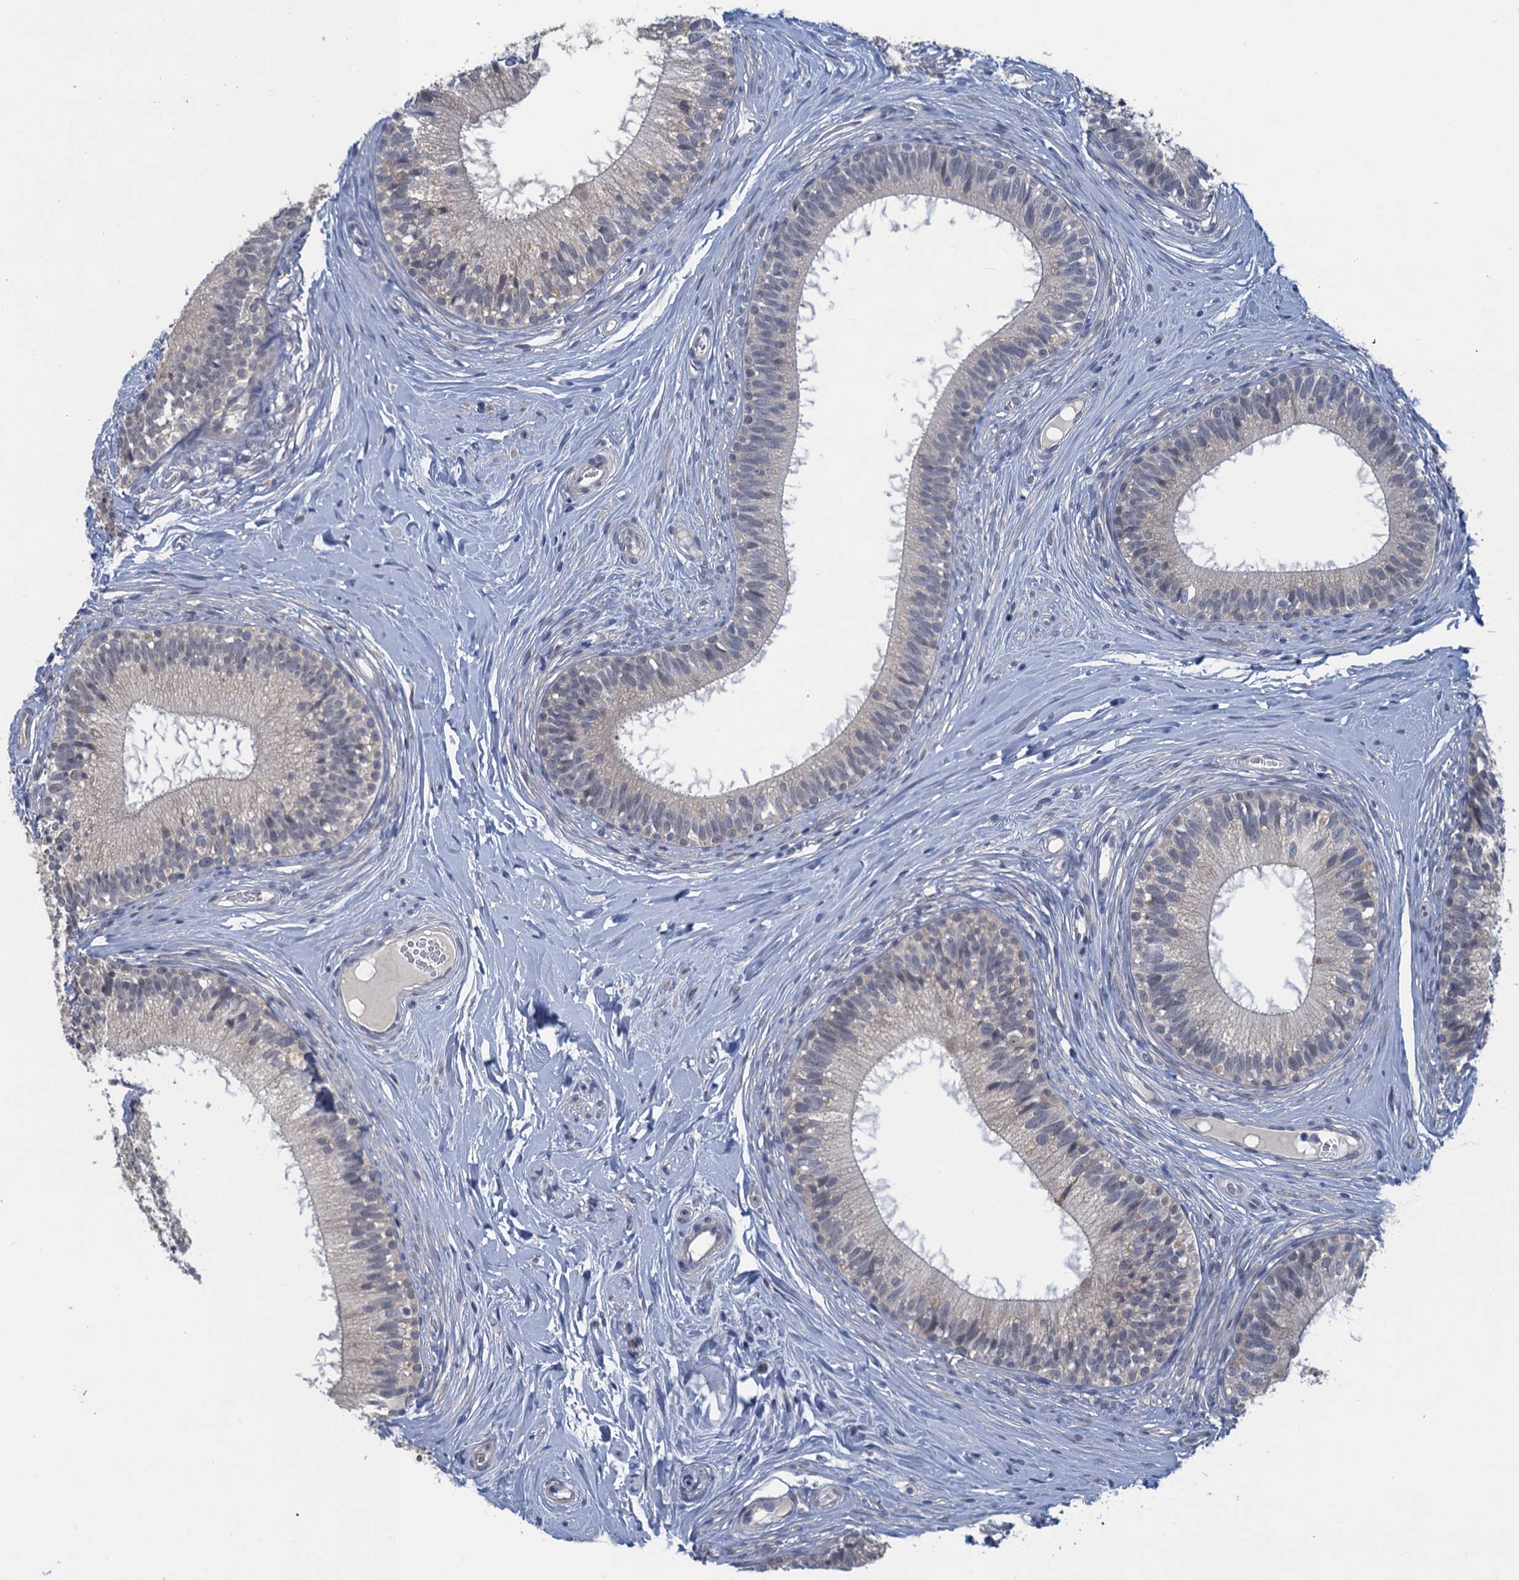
{"staining": {"intensity": "negative", "quantity": "none", "location": "none"}, "tissue": "epididymis", "cell_type": "Glandular cells", "image_type": "normal", "snomed": [{"axis": "morphology", "description": "Normal tissue, NOS"}, {"axis": "topography", "description": "Epididymis"}], "caption": "High magnification brightfield microscopy of benign epididymis stained with DAB (3,3'-diaminobenzidine) (brown) and counterstained with hematoxylin (blue): glandular cells show no significant expression.", "gene": "MRFAP1", "patient": {"sex": "male", "age": 33}}